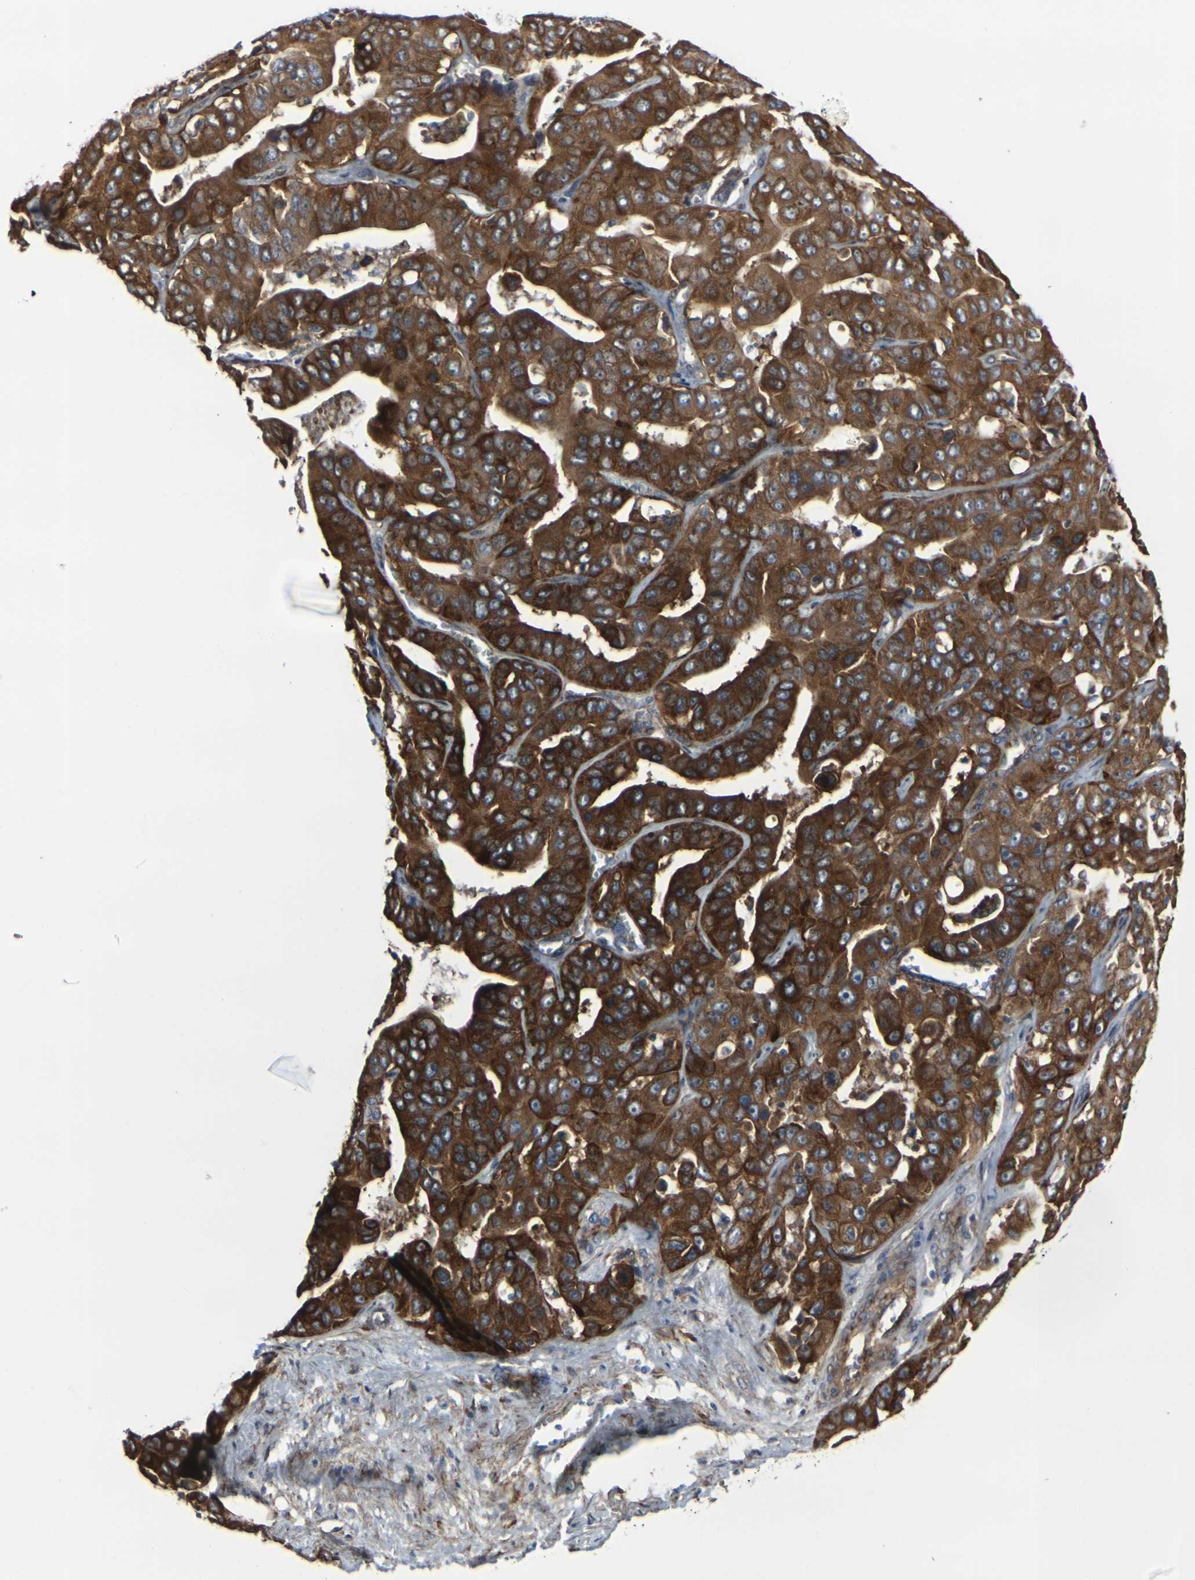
{"staining": {"intensity": "strong", "quantity": ">75%", "location": "cytoplasmic/membranous"}, "tissue": "liver cancer", "cell_type": "Tumor cells", "image_type": "cancer", "snomed": [{"axis": "morphology", "description": "Cholangiocarcinoma"}, {"axis": "topography", "description": "Liver"}], "caption": "Liver cancer (cholangiocarcinoma) stained for a protein reveals strong cytoplasmic/membranous positivity in tumor cells.", "gene": "MYOF", "patient": {"sex": "female", "age": 52}}